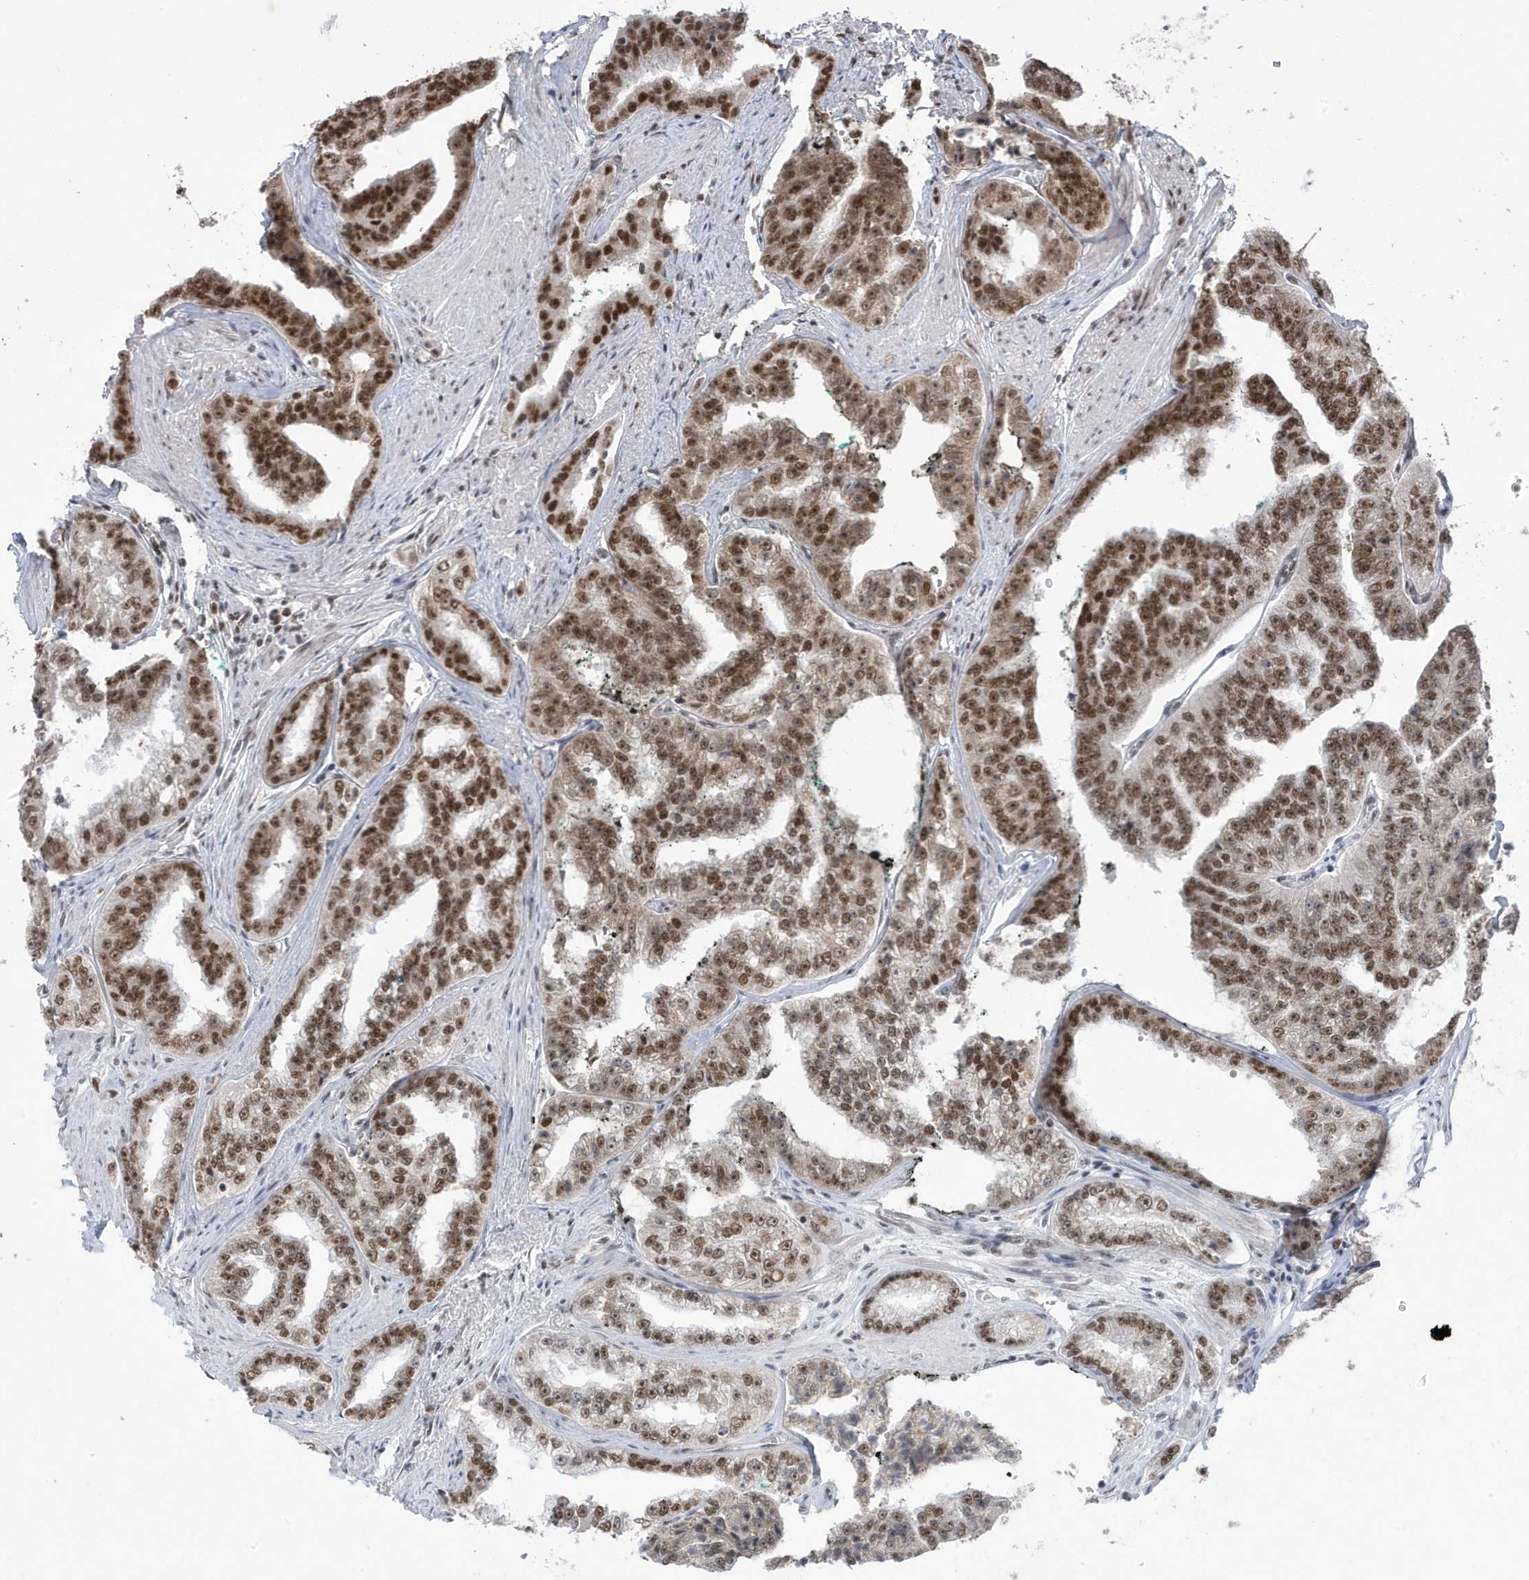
{"staining": {"intensity": "moderate", "quantity": ">75%", "location": "nuclear"}, "tissue": "prostate cancer", "cell_type": "Tumor cells", "image_type": "cancer", "snomed": [{"axis": "morphology", "description": "Adenocarcinoma, High grade"}, {"axis": "topography", "description": "Prostate"}], "caption": "Approximately >75% of tumor cells in human prostate cancer (high-grade adenocarcinoma) demonstrate moderate nuclear protein expression as visualized by brown immunohistochemical staining.", "gene": "MTREX", "patient": {"sex": "male", "age": 71}}